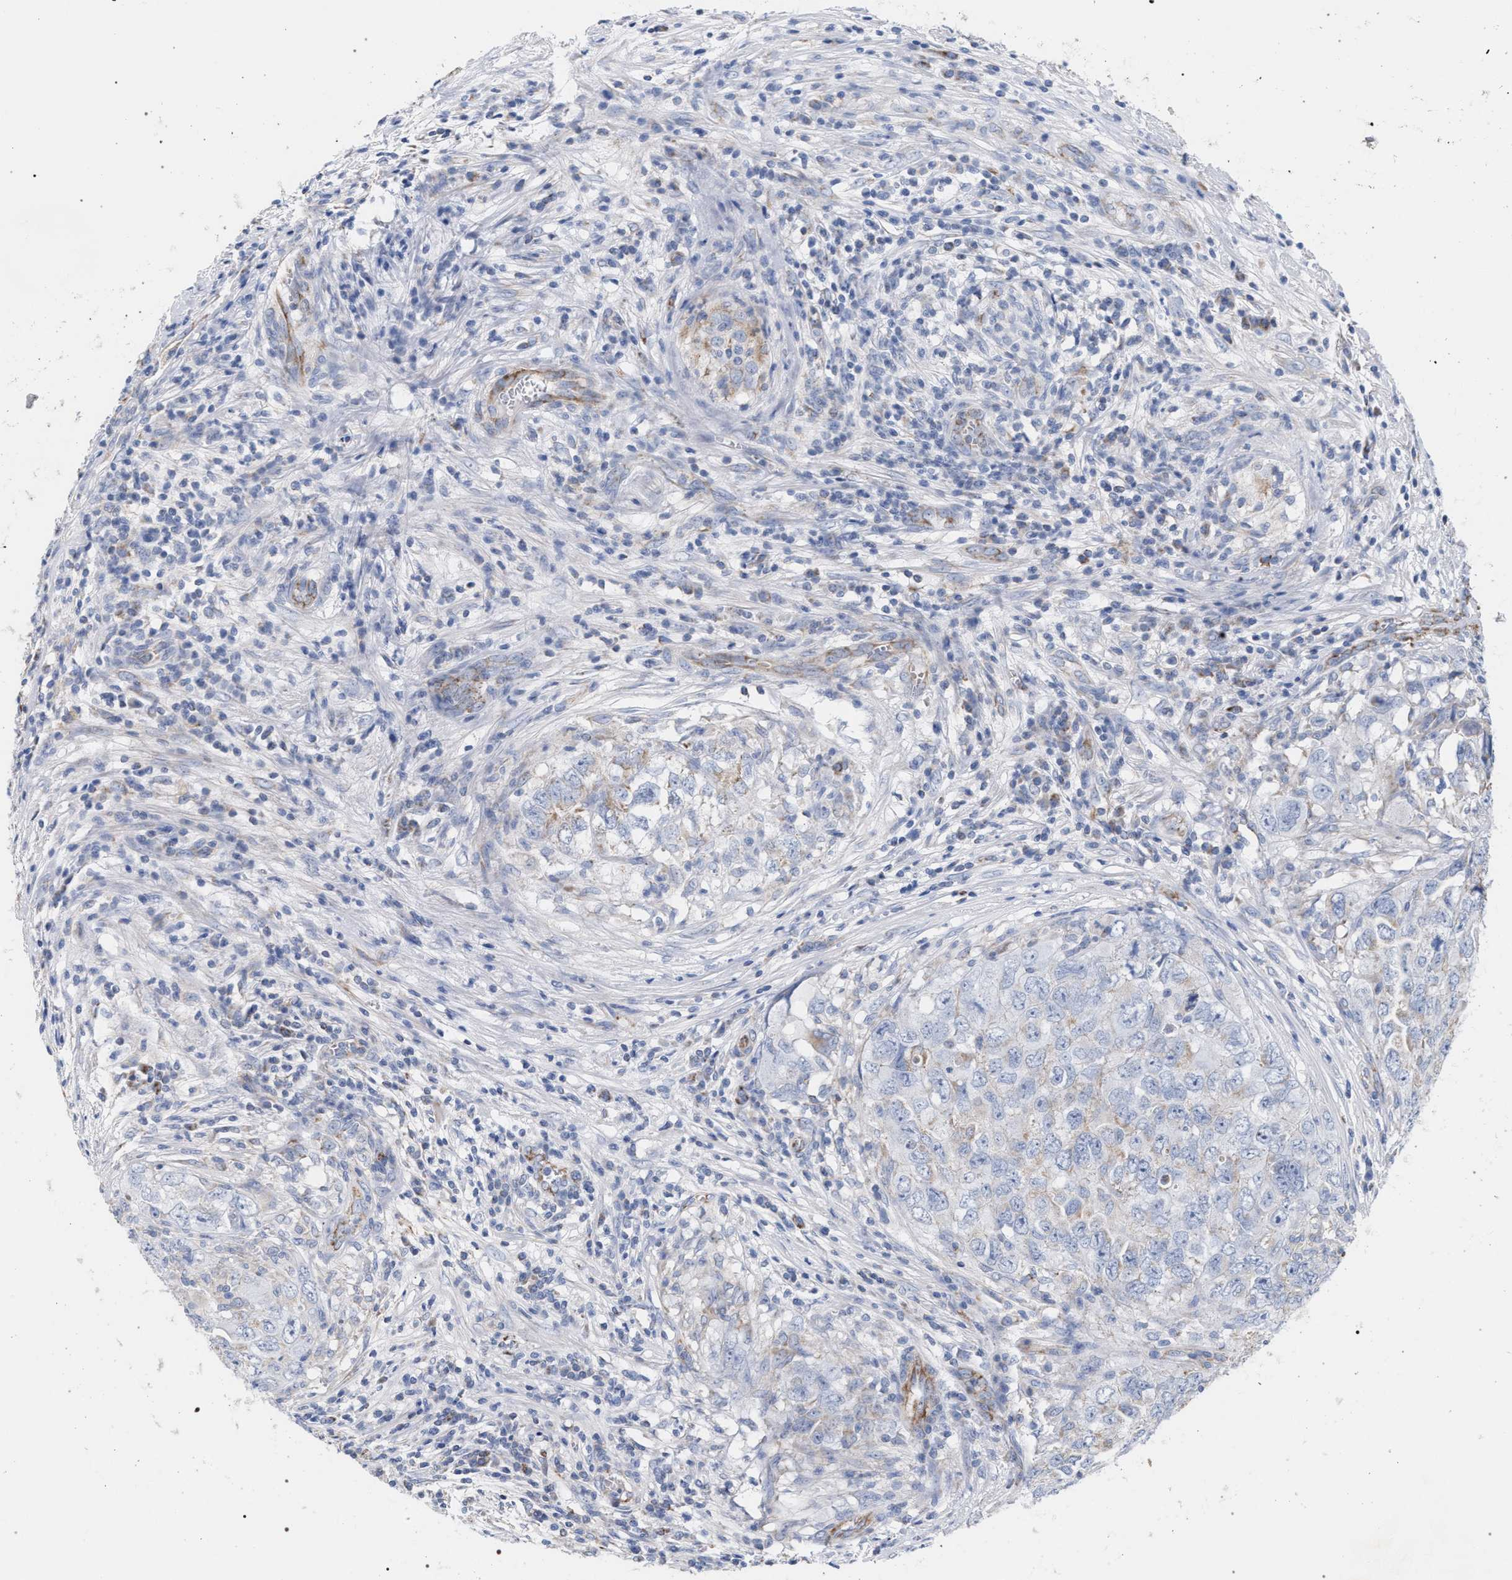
{"staining": {"intensity": "negative", "quantity": "none", "location": "none"}, "tissue": "testis cancer", "cell_type": "Tumor cells", "image_type": "cancer", "snomed": [{"axis": "morphology", "description": "Seminoma, NOS"}, {"axis": "morphology", "description": "Carcinoma, Embryonal, NOS"}, {"axis": "topography", "description": "Testis"}], "caption": "Human seminoma (testis) stained for a protein using immunohistochemistry exhibits no expression in tumor cells.", "gene": "ECI2", "patient": {"sex": "male", "age": 43}}